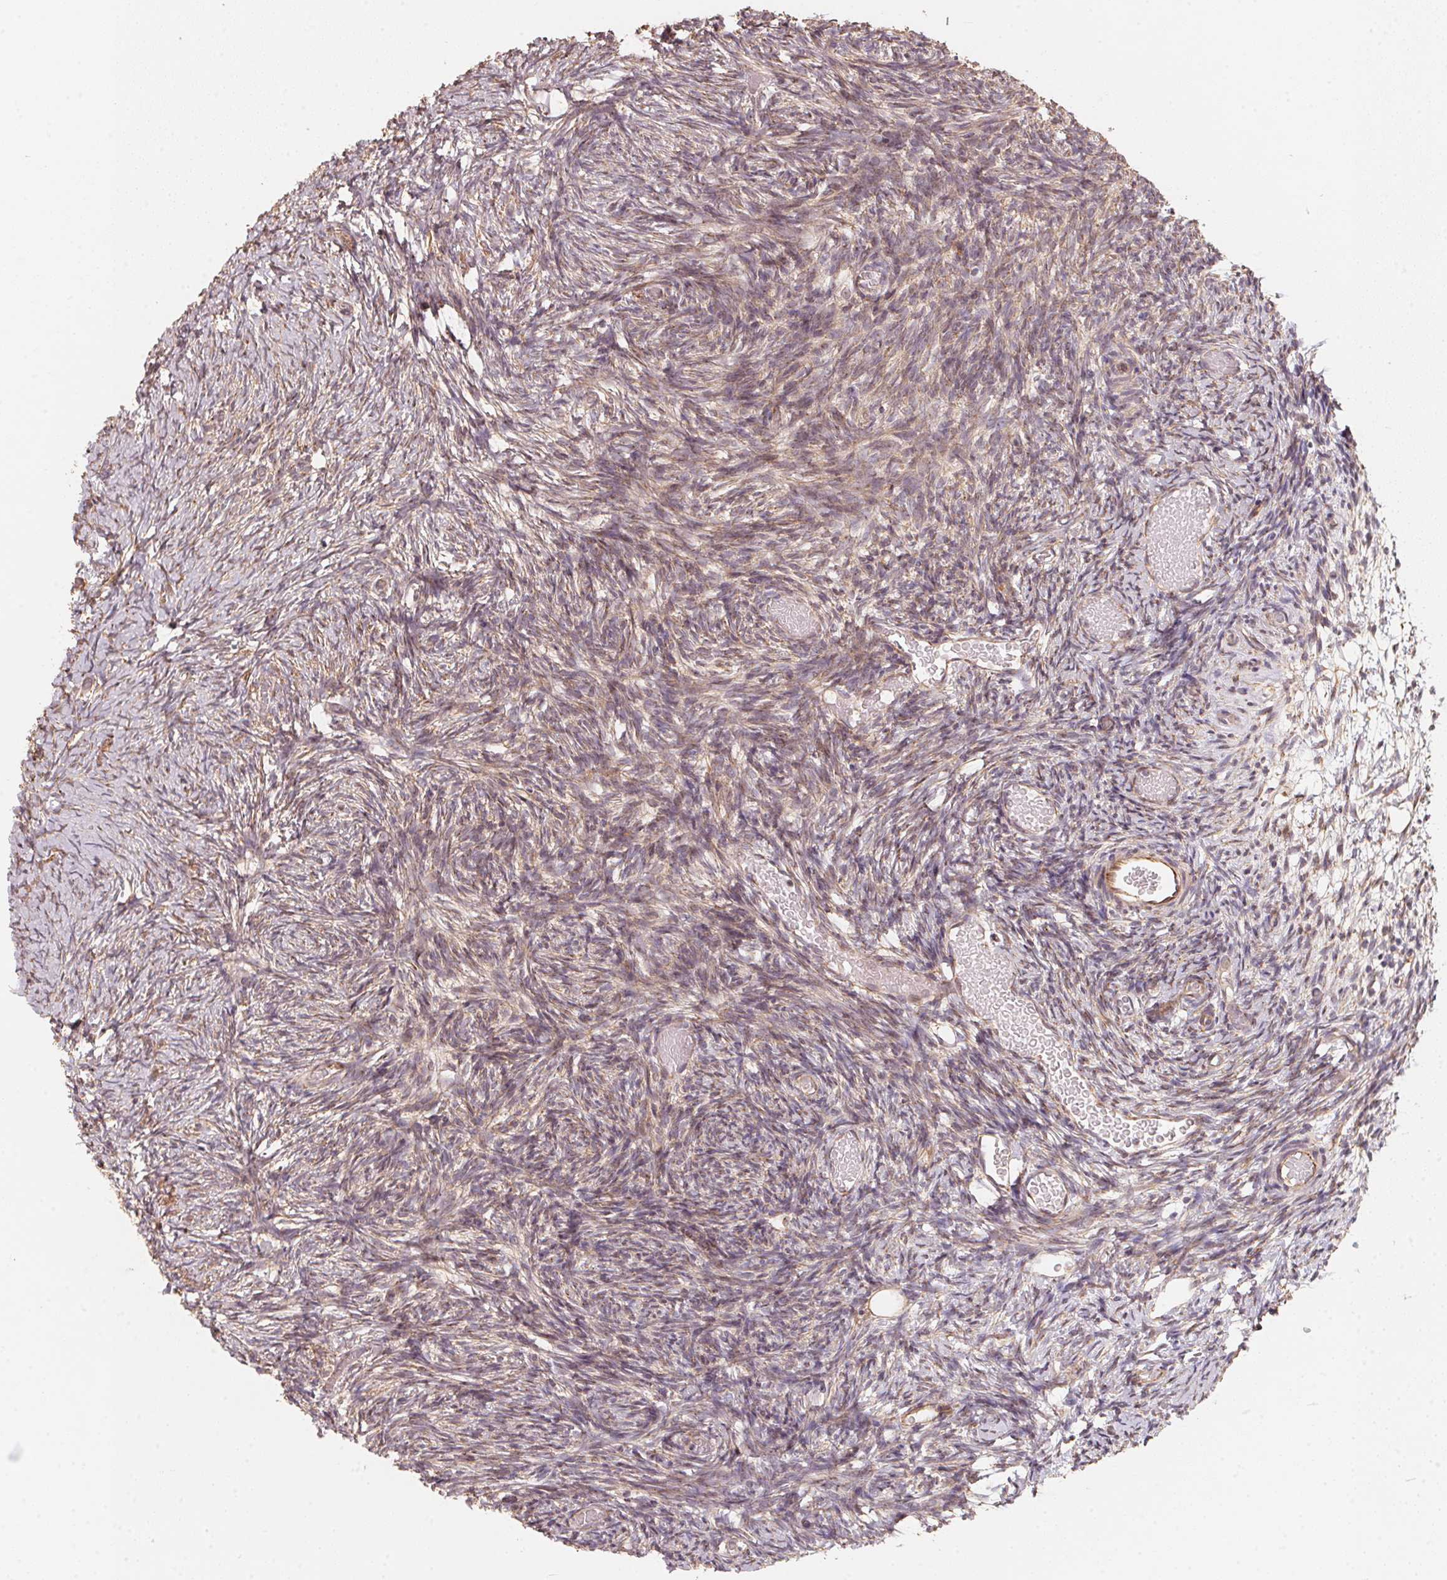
{"staining": {"intensity": "weak", "quantity": ">75%", "location": "cytoplasmic/membranous"}, "tissue": "ovary", "cell_type": "Follicle cells", "image_type": "normal", "snomed": [{"axis": "morphology", "description": "Normal tissue, NOS"}, {"axis": "topography", "description": "Ovary"}], "caption": "The immunohistochemical stain highlights weak cytoplasmic/membranous expression in follicle cells of normal ovary.", "gene": "TSPAN12", "patient": {"sex": "female", "age": 39}}